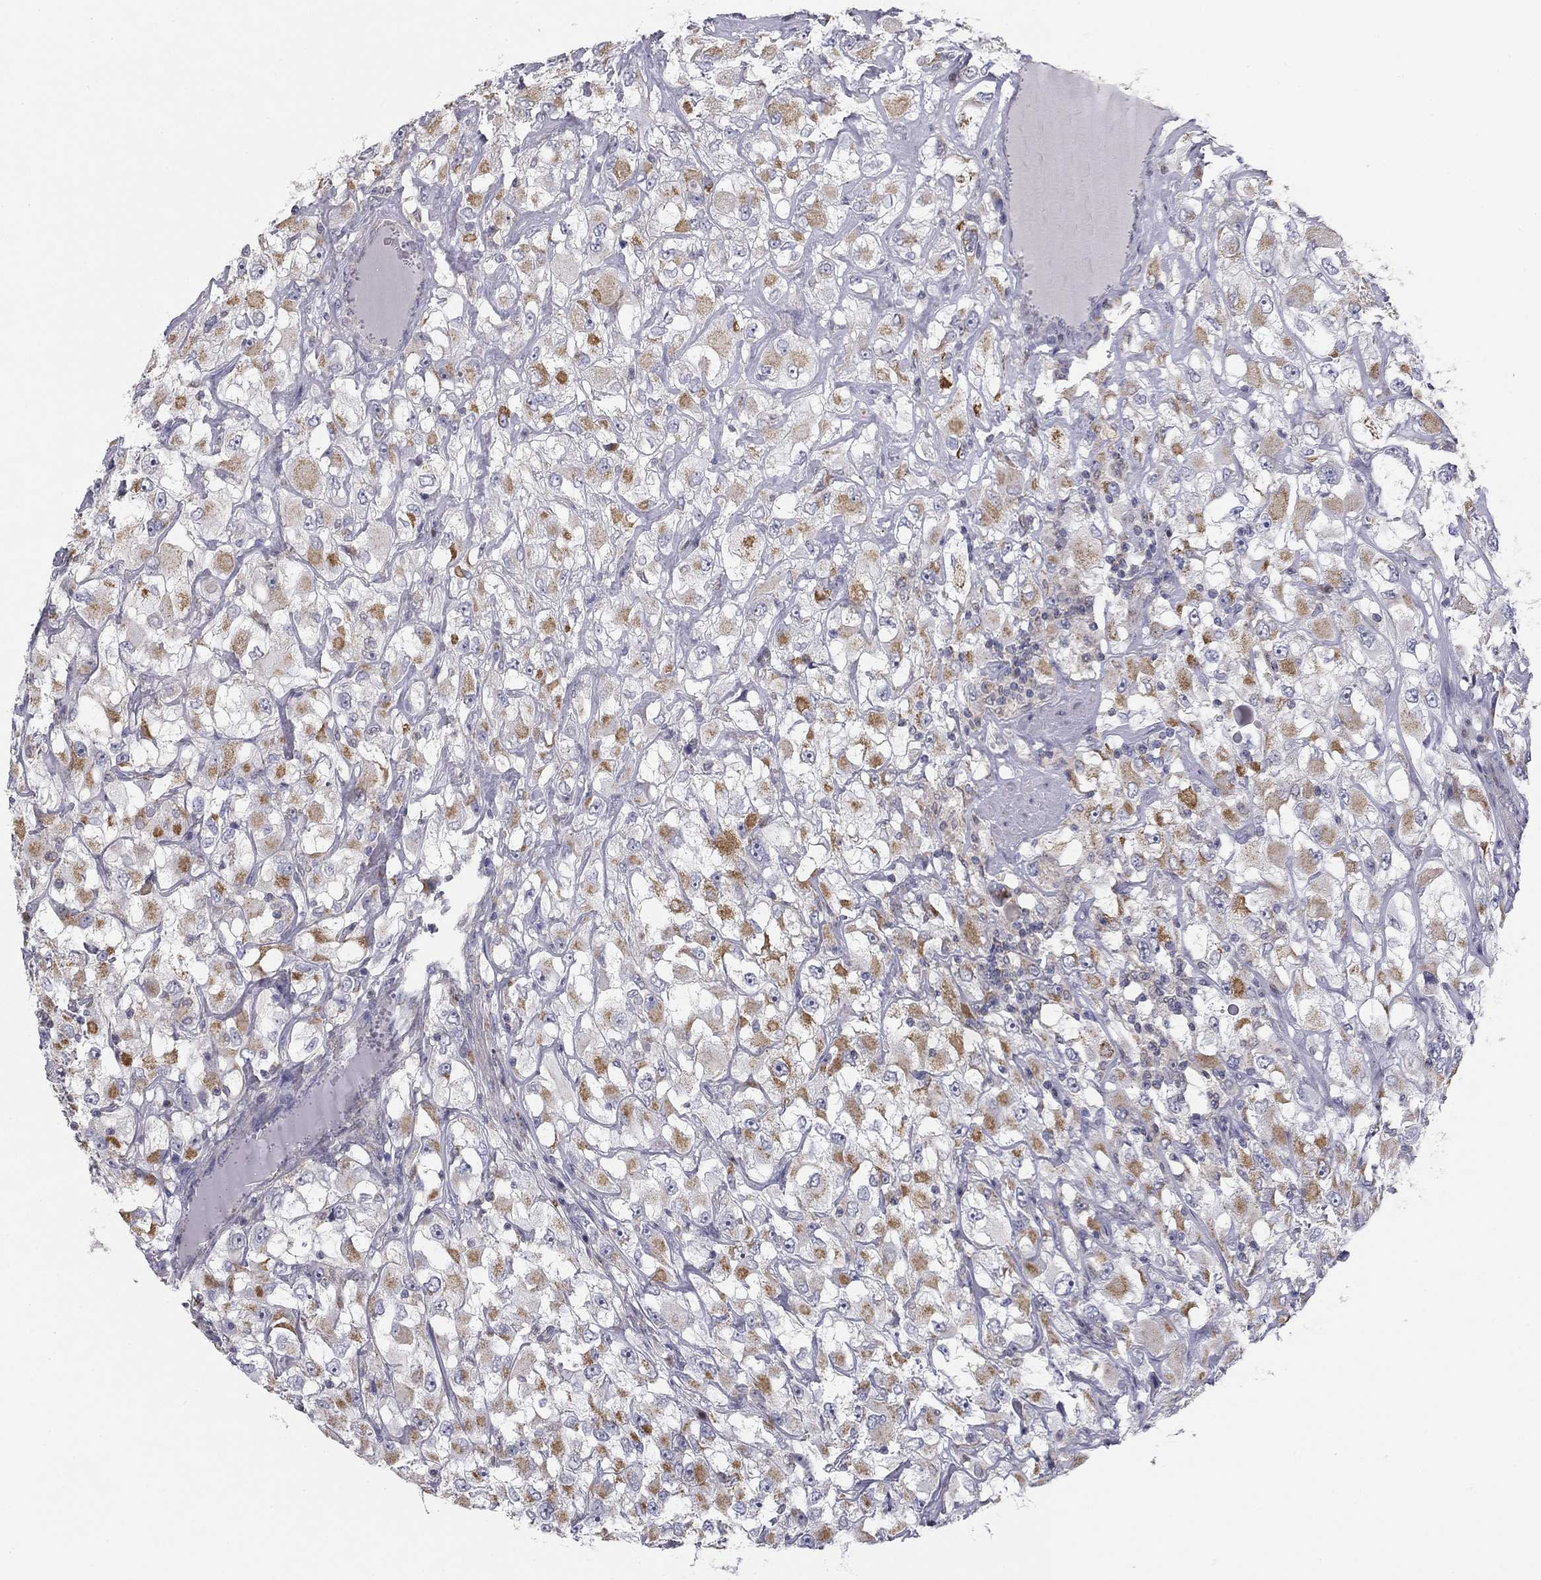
{"staining": {"intensity": "moderate", "quantity": "25%-75%", "location": "cytoplasmic/membranous"}, "tissue": "renal cancer", "cell_type": "Tumor cells", "image_type": "cancer", "snomed": [{"axis": "morphology", "description": "Adenocarcinoma, NOS"}, {"axis": "topography", "description": "Kidney"}], "caption": "A histopathology image showing moderate cytoplasmic/membranous expression in about 25%-75% of tumor cells in renal cancer, as visualized by brown immunohistochemical staining.", "gene": "SLC2A9", "patient": {"sex": "female", "age": 52}}